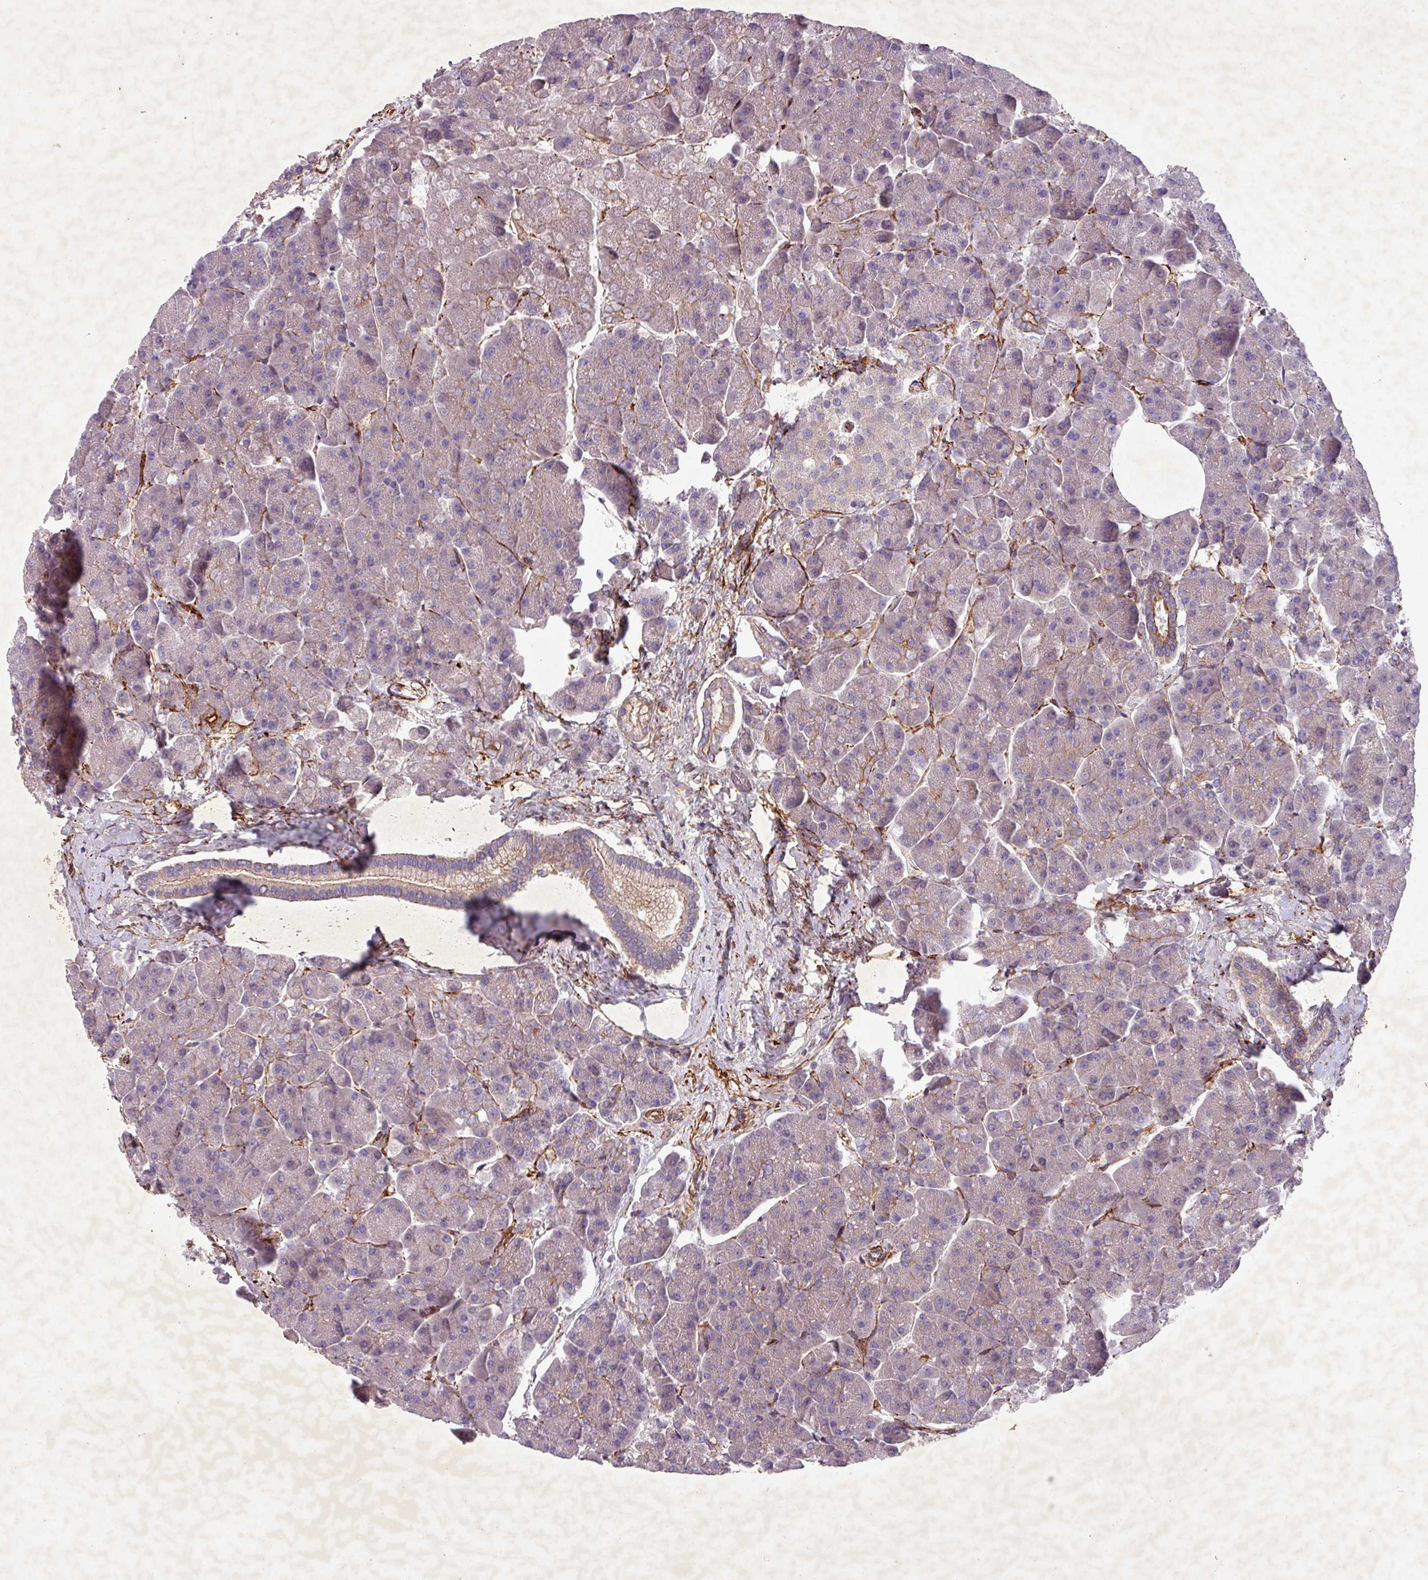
{"staining": {"intensity": "moderate", "quantity": "<25%", "location": "cytoplasmic/membranous"}, "tissue": "pancreas", "cell_type": "Exocrine glandular cells", "image_type": "normal", "snomed": [{"axis": "morphology", "description": "Normal tissue, NOS"}, {"axis": "topography", "description": "Pancreas"}, {"axis": "topography", "description": "Peripheral nerve tissue"}], "caption": "The image exhibits a brown stain indicating the presence of a protein in the cytoplasmic/membranous of exocrine glandular cells in pancreas. (Stains: DAB in brown, nuclei in blue, Microscopy: brightfield microscopy at high magnification).", "gene": "ATP2C2", "patient": {"sex": "male", "age": 54}}